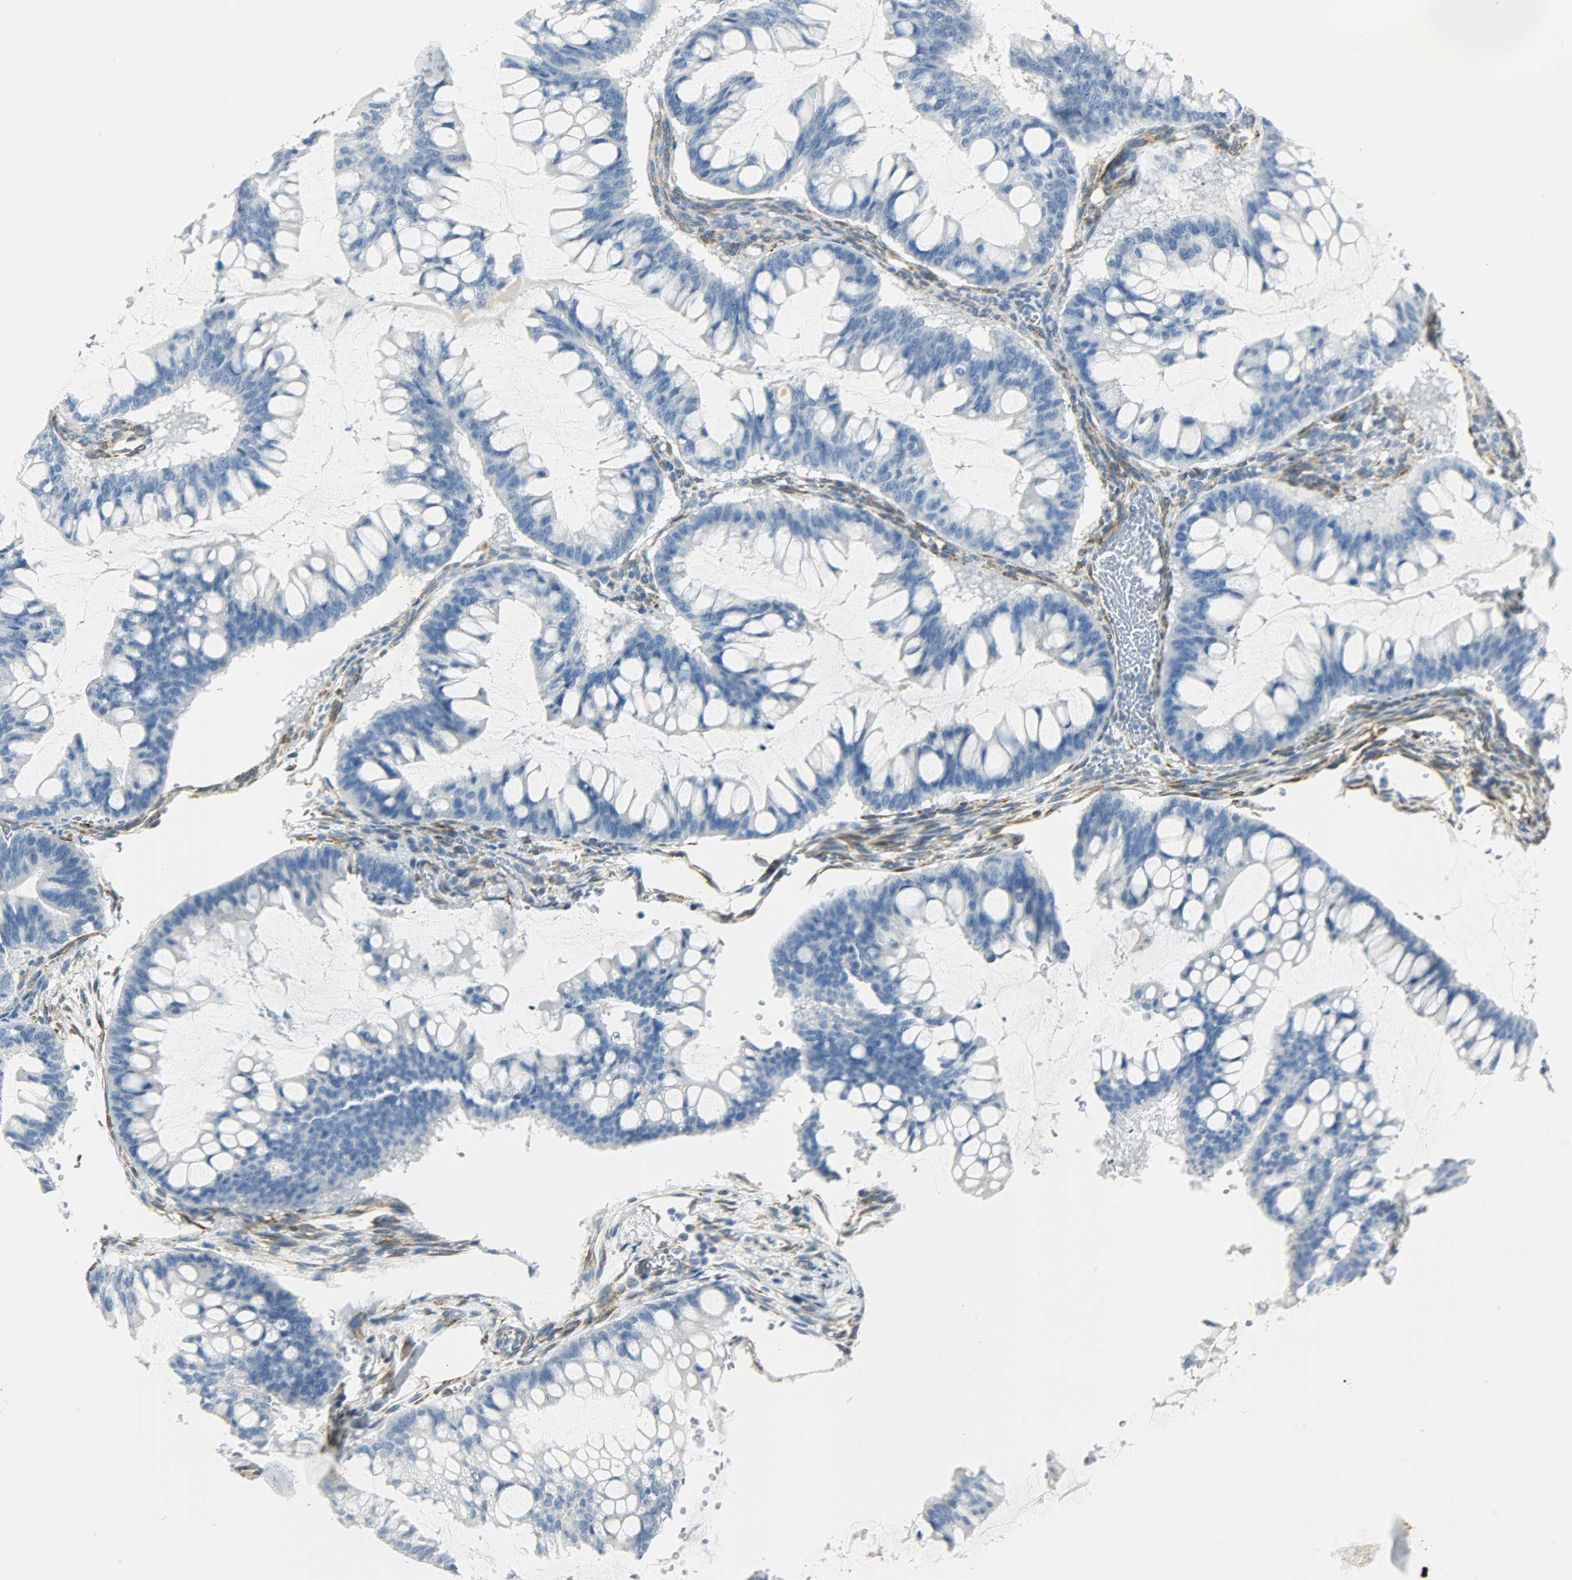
{"staining": {"intensity": "negative", "quantity": "none", "location": "none"}, "tissue": "ovarian cancer", "cell_type": "Tumor cells", "image_type": "cancer", "snomed": [{"axis": "morphology", "description": "Cystadenocarcinoma, mucinous, NOS"}, {"axis": "topography", "description": "Ovary"}], "caption": "The photomicrograph reveals no significant staining in tumor cells of ovarian mucinous cystadenocarcinoma.", "gene": "PKD2", "patient": {"sex": "female", "age": 73}}